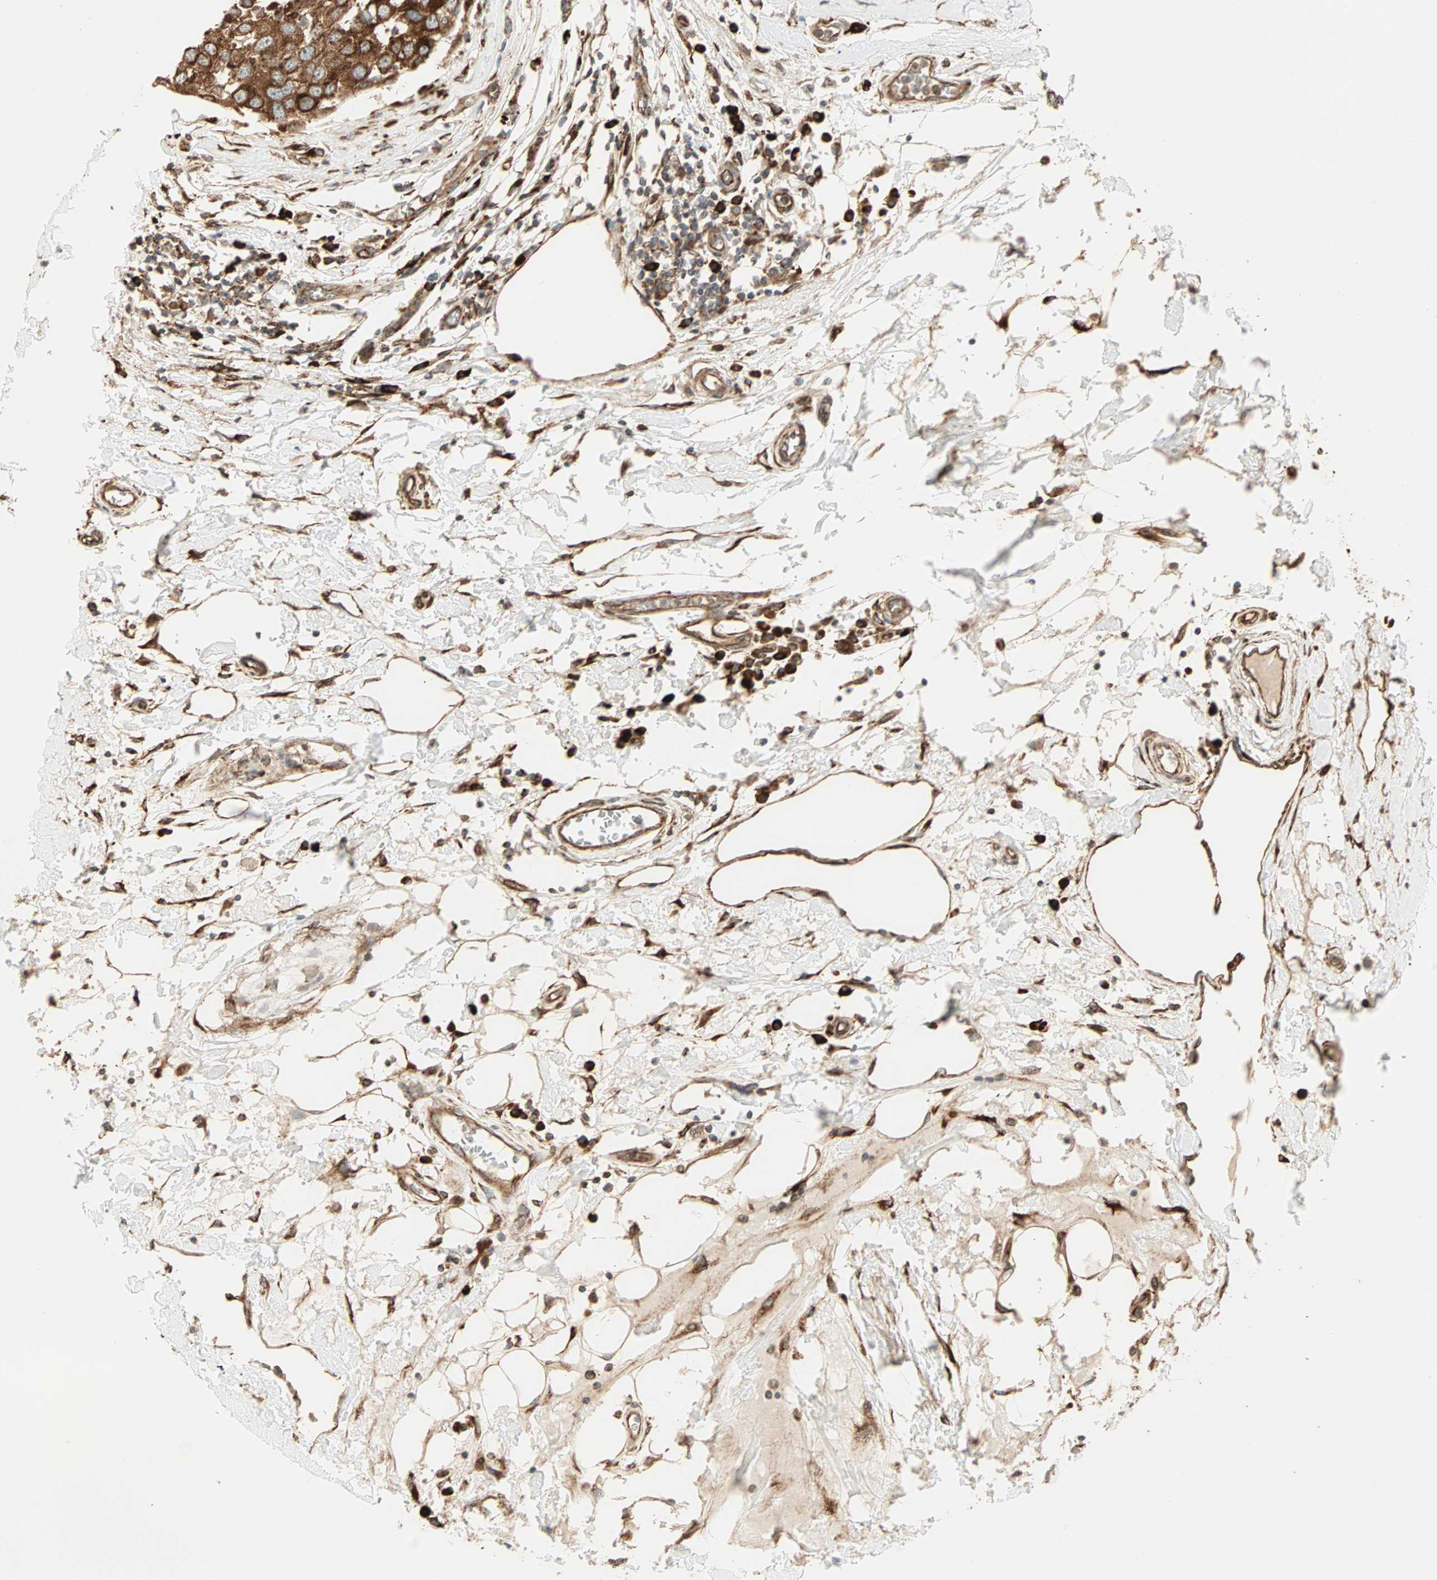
{"staining": {"intensity": "strong", "quantity": ">75%", "location": "cytoplasmic/membranous"}, "tissue": "breast cancer", "cell_type": "Tumor cells", "image_type": "cancer", "snomed": [{"axis": "morphology", "description": "Duct carcinoma"}, {"axis": "topography", "description": "Breast"}], "caption": "Strong cytoplasmic/membranous expression is appreciated in about >75% of tumor cells in breast cancer.", "gene": "P4HA1", "patient": {"sex": "female", "age": 27}}